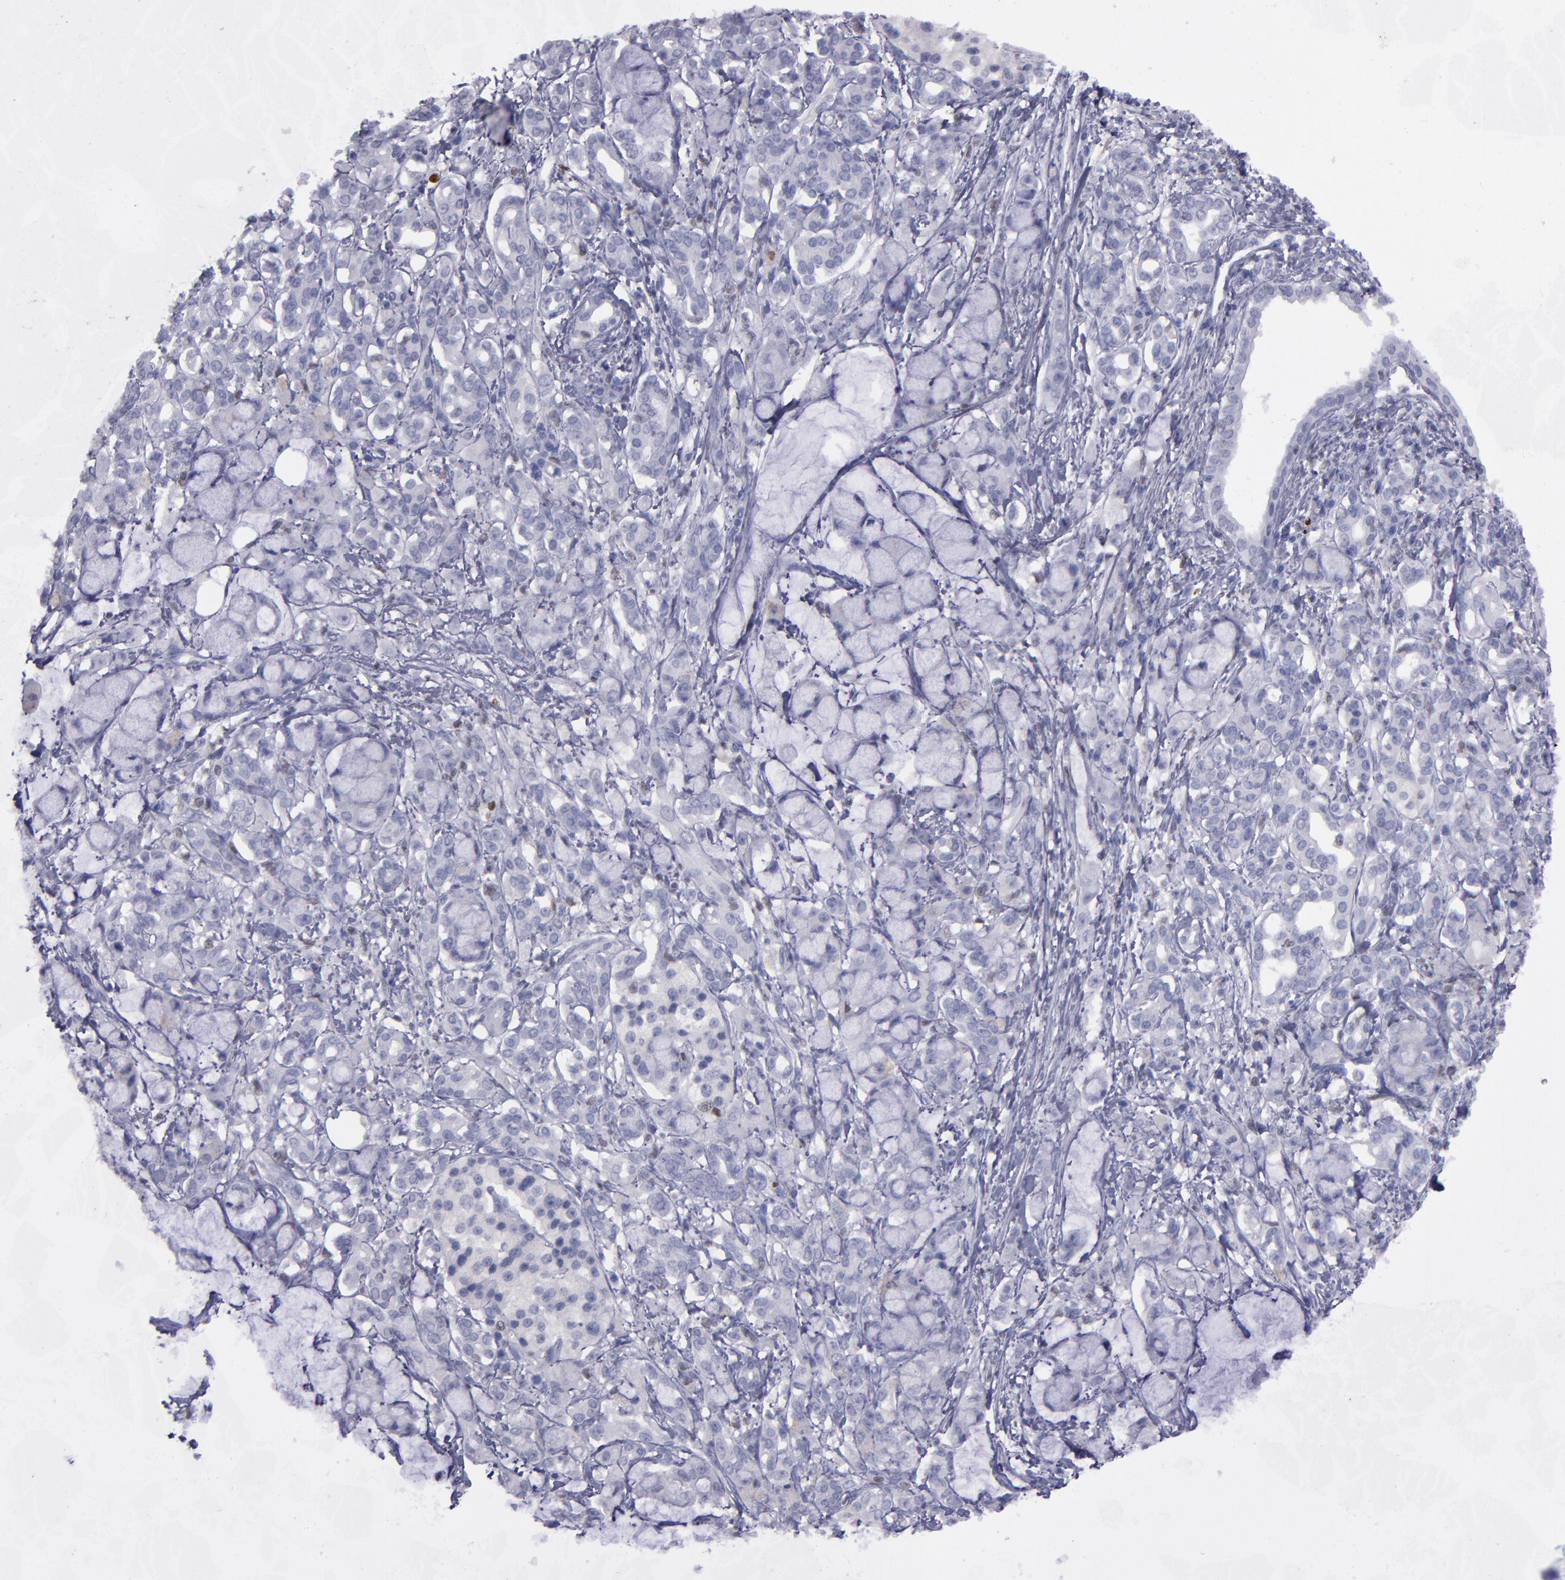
{"staining": {"intensity": "weak", "quantity": "<25%", "location": "nuclear"}, "tissue": "pancreatic cancer", "cell_type": "Tumor cells", "image_type": "cancer", "snomed": [{"axis": "morphology", "description": "Adenocarcinoma, NOS"}, {"axis": "topography", "description": "Pancreas"}], "caption": "Tumor cells are negative for protein expression in human pancreatic cancer (adenocarcinoma).", "gene": "IRF8", "patient": {"sex": "female", "age": 73}}